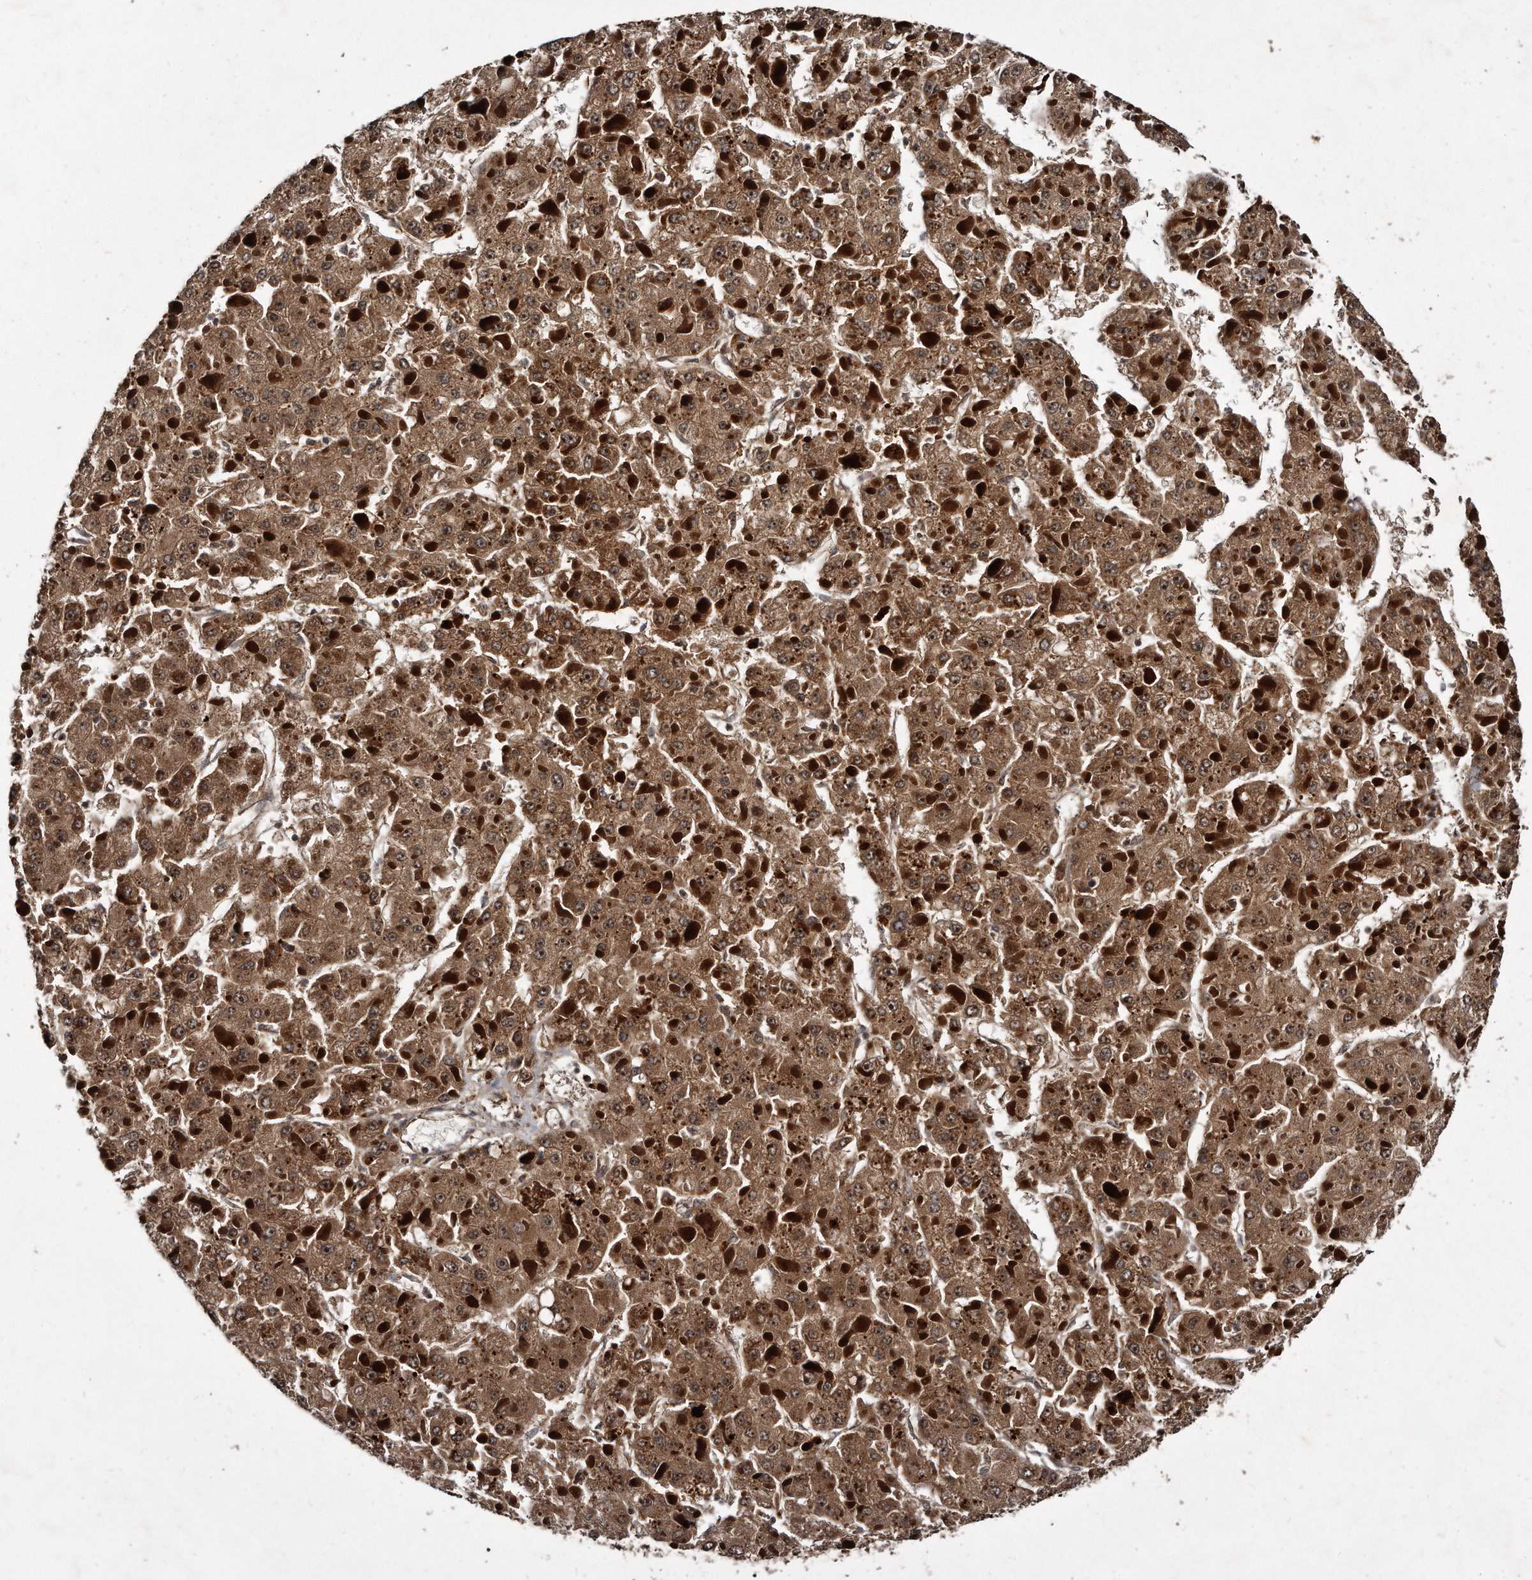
{"staining": {"intensity": "strong", "quantity": ">75%", "location": "cytoplasmic/membranous,nuclear"}, "tissue": "liver cancer", "cell_type": "Tumor cells", "image_type": "cancer", "snomed": [{"axis": "morphology", "description": "Carcinoma, Hepatocellular, NOS"}, {"axis": "topography", "description": "Liver"}], "caption": "Hepatocellular carcinoma (liver) stained for a protein demonstrates strong cytoplasmic/membranous and nuclear positivity in tumor cells. (brown staining indicates protein expression, while blue staining denotes nuclei).", "gene": "FAM136A", "patient": {"sex": "female", "age": 73}}